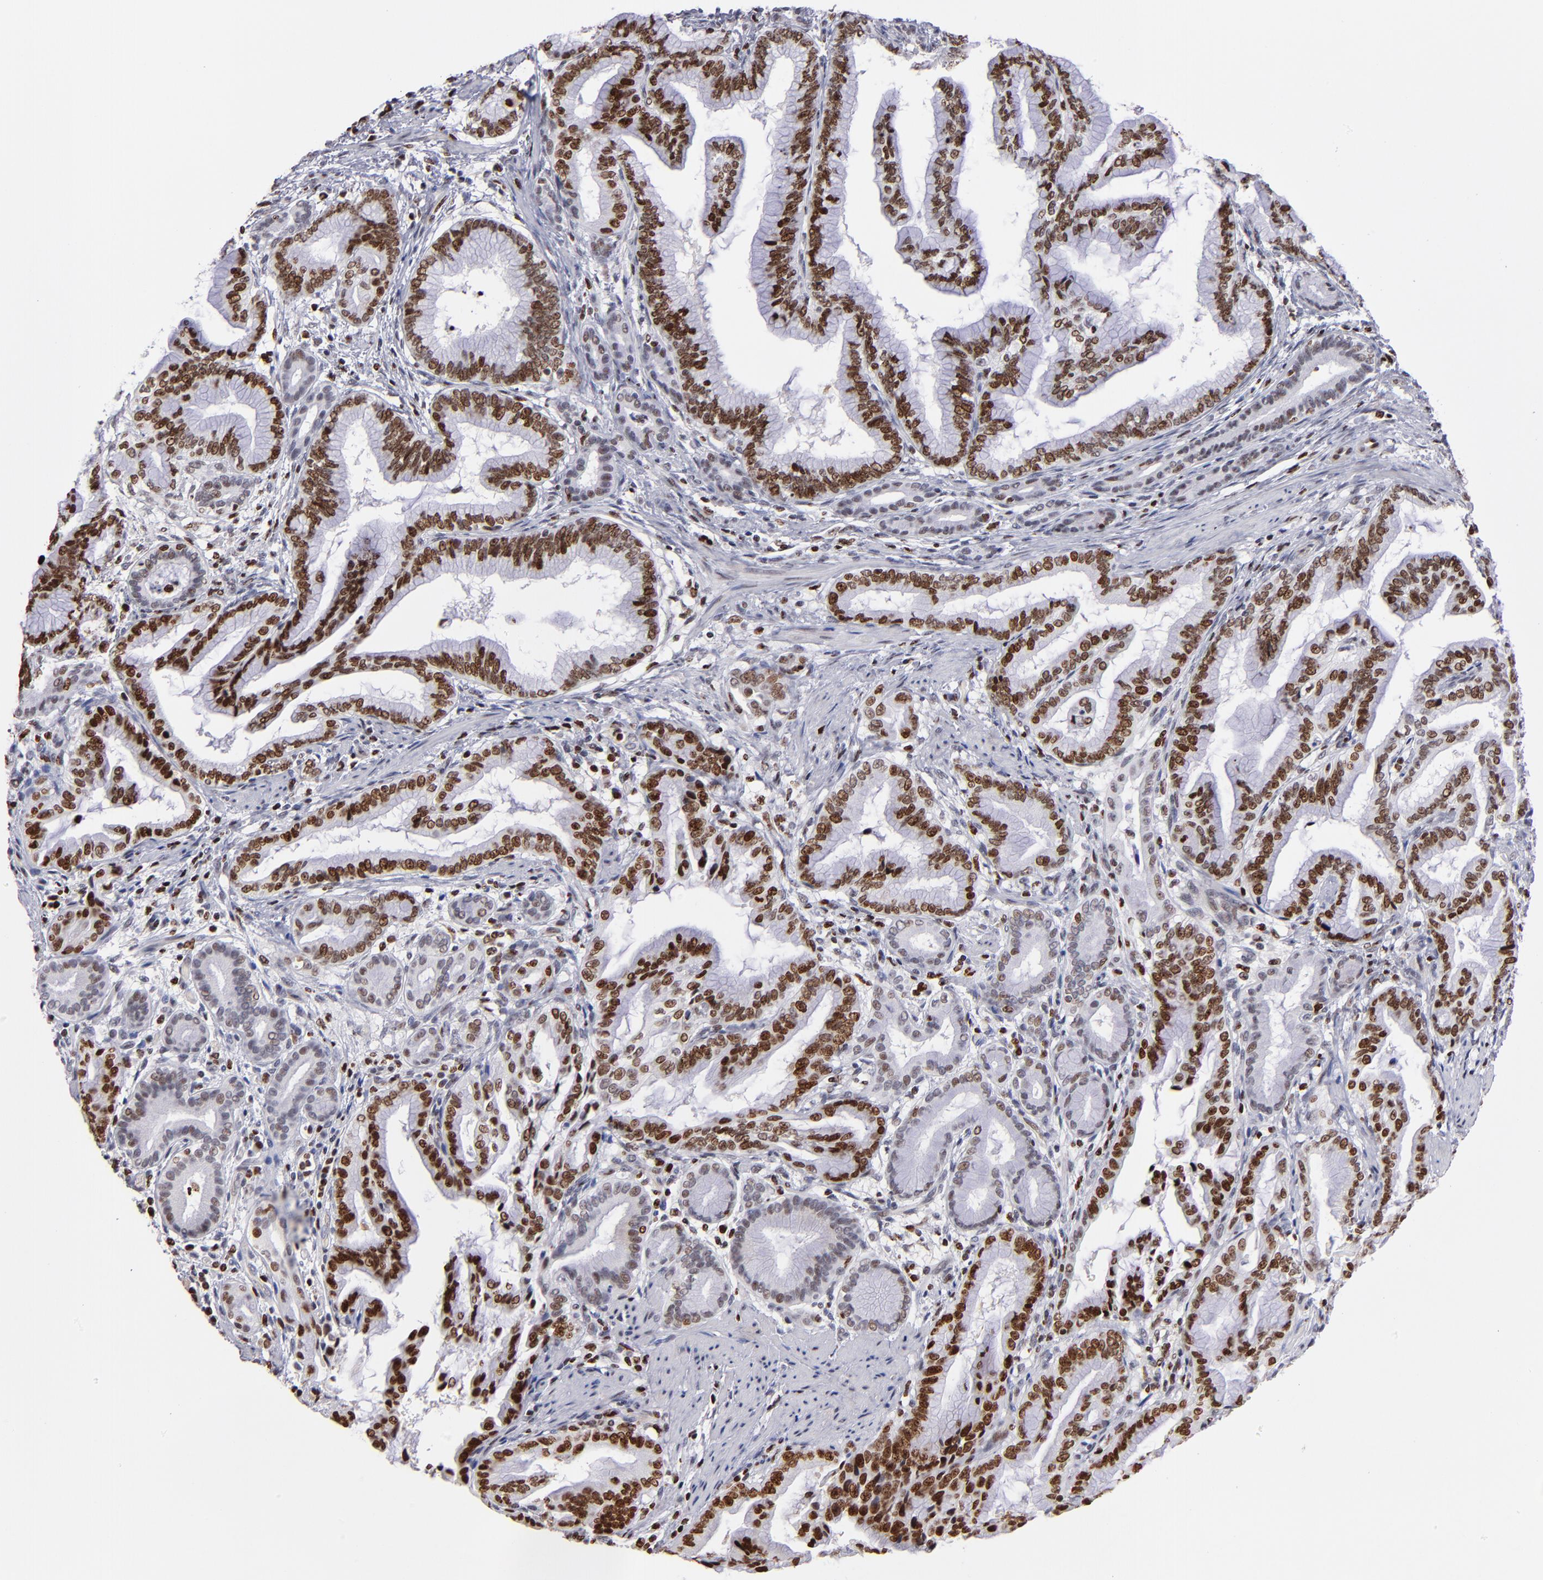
{"staining": {"intensity": "strong", "quantity": ">75%", "location": "nuclear"}, "tissue": "pancreatic cancer", "cell_type": "Tumor cells", "image_type": "cancer", "snomed": [{"axis": "morphology", "description": "Adenocarcinoma, NOS"}, {"axis": "topography", "description": "Pancreas"}], "caption": "Brown immunohistochemical staining in pancreatic cancer (adenocarcinoma) reveals strong nuclear staining in about >75% of tumor cells.", "gene": "POLA1", "patient": {"sex": "female", "age": 64}}